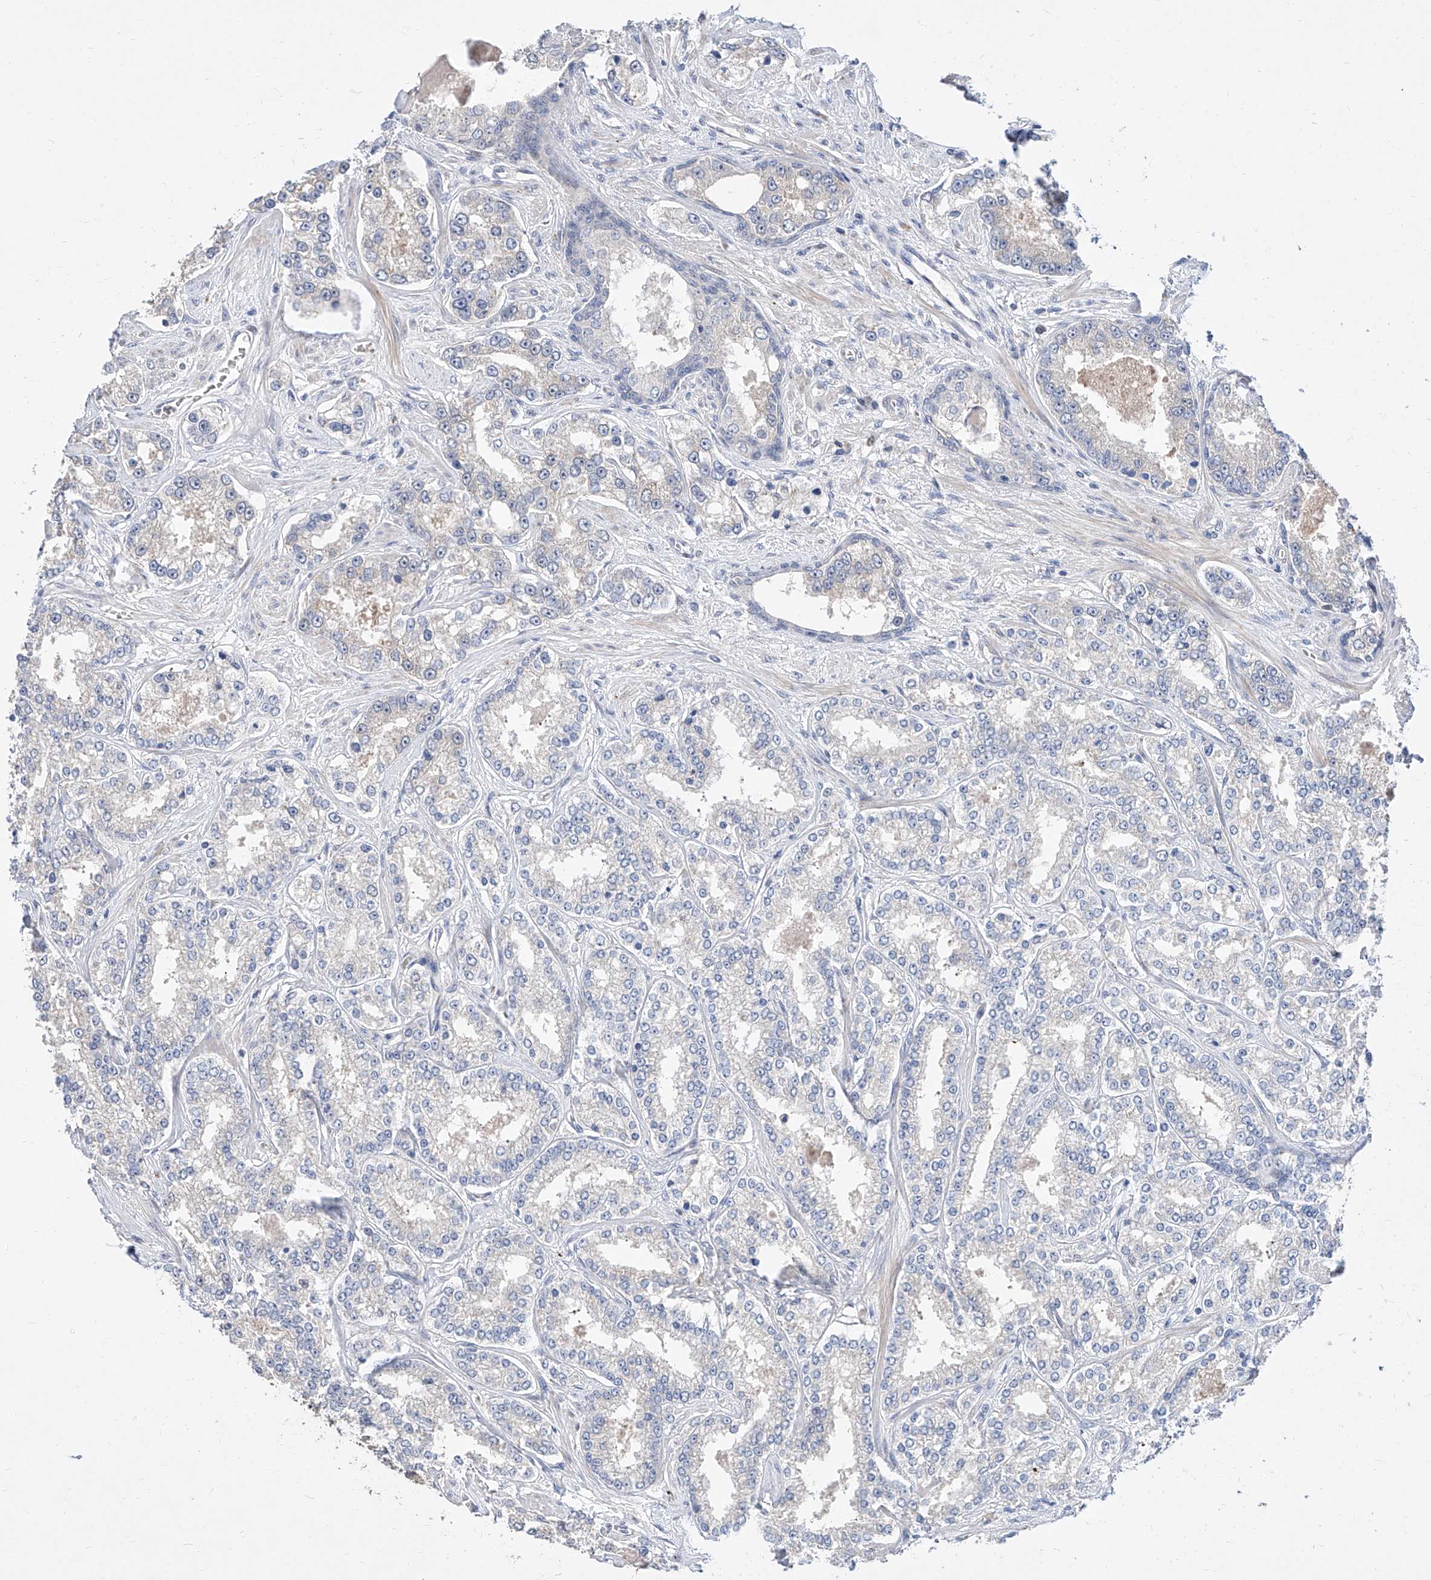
{"staining": {"intensity": "negative", "quantity": "none", "location": "none"}, "tissue": "prostate cancer", "cell_type": "Tumor cells", "image_type": "cancer", "snomed": [{"axis": "morphology", "description": "Normal tissue, NOS"}, {"axis": "morphology", "description": "Adenocarcinoma, High grade"}, {"axis": "topography", "description": "Prostate"}], "caption": "Tumor cells are negative for brown protein staining in prostate cancer. The staining was performed using DAB to visualize the protein expression in brown, while the nuclei were stained in blue with hematoxylin (Magnification: 20x).", "gene": "FUCA2", "patient": {"sex": "male", "age": 83}}